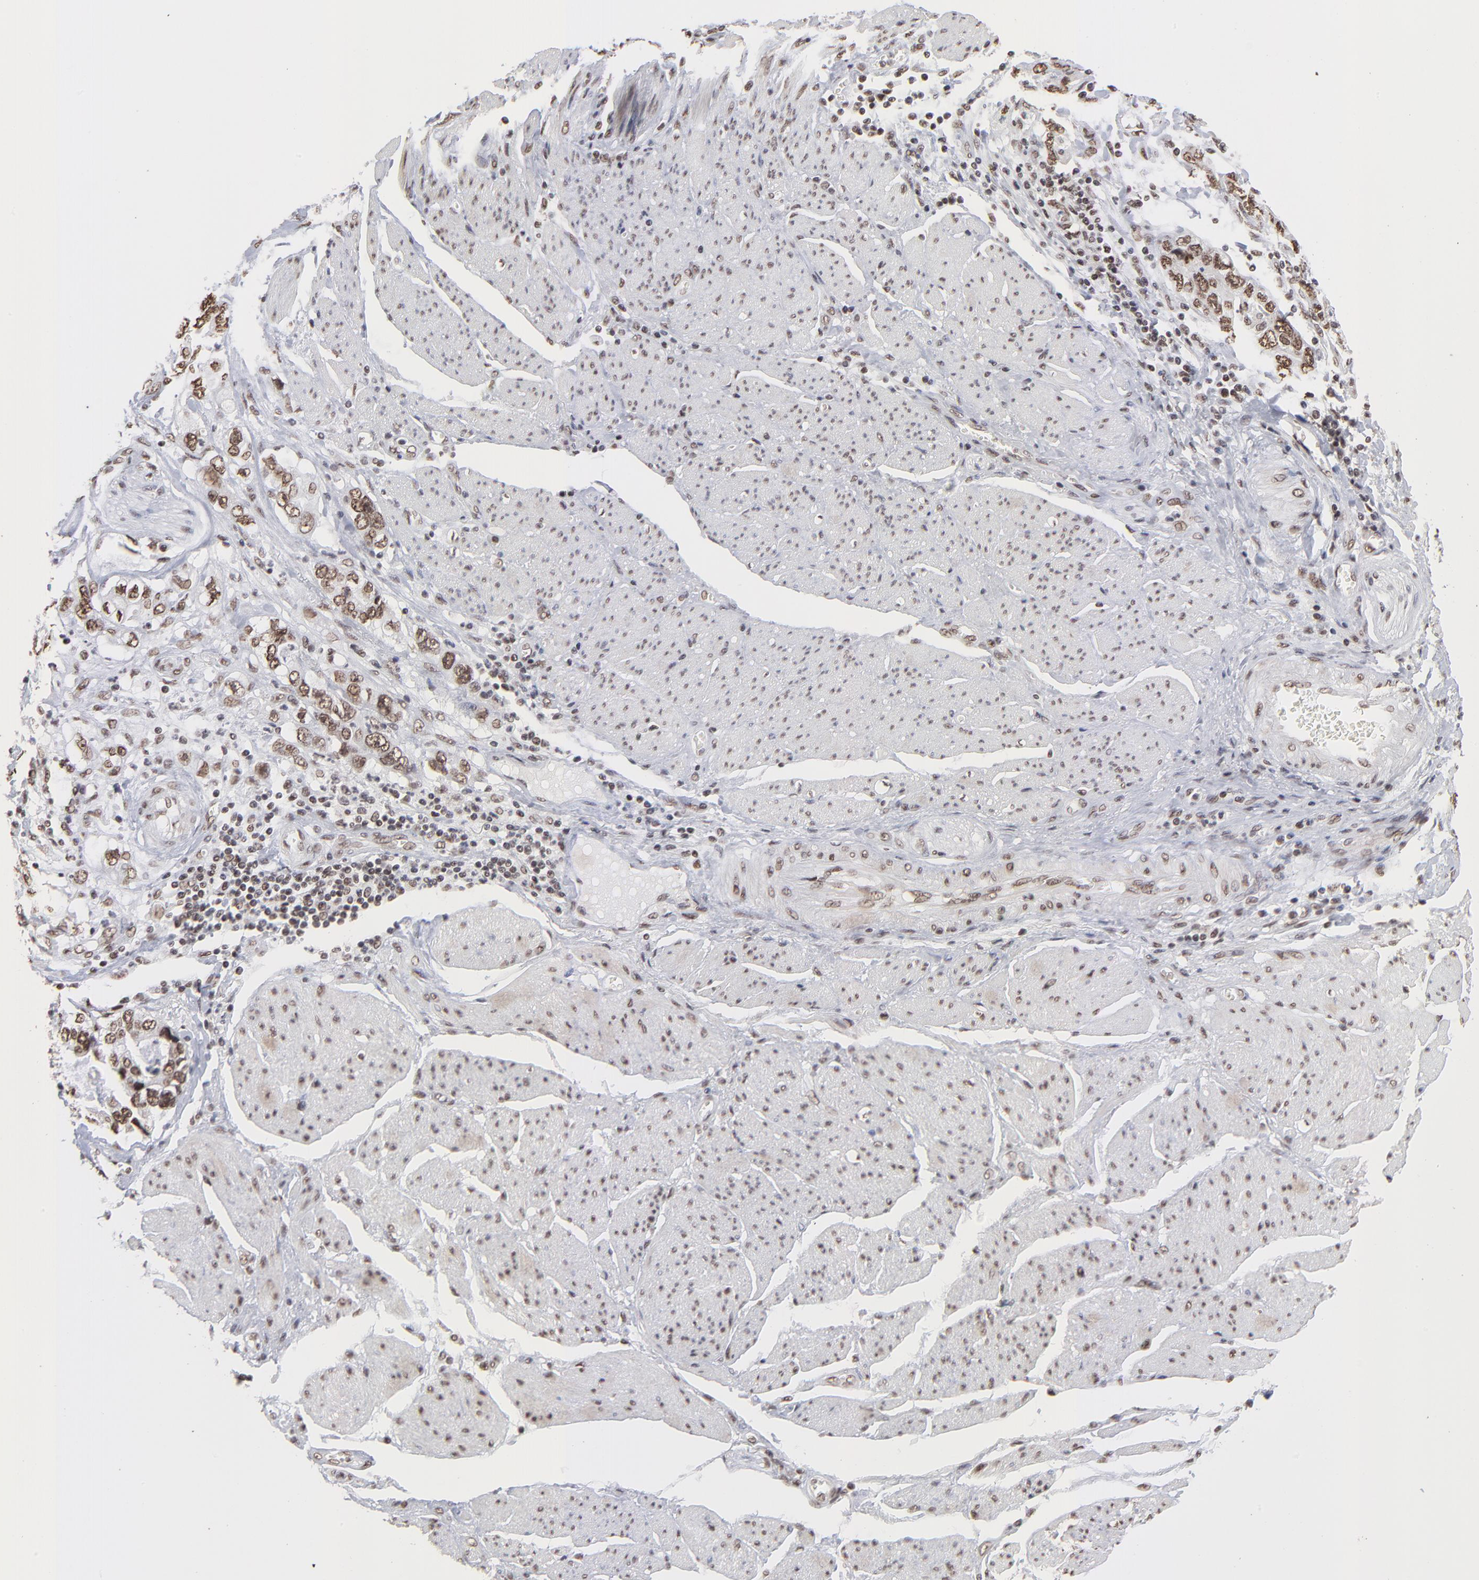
{"staining": {"intensity": "moderate", "quantity": ">75%", "location": "nuclear"}, "tissue": "stomach cancer", "cell_type": "Tumor cells", "image_type": "cancer", "snomed": [{"axis": "morphology", "description": "Adenocarcinoma, NOS"}, {"axis": "topography", "description": "Pancreas"}, {"axis": "topography", "description": "Stomach, upper"}], "caption": "Stomach adenocarcinoma stained with DAB (3,3'-diaminobenzidine) immunohistochemistry reveals medium levels of moderate nuclear expression in approximately >75% of tumor cells. (DAB (3,3'-diaminobenzidine) IHC, brown staining for protein, blue staining for nuclei).", "gene": "ZNF3", "patient": {"sex": "male", "age": 77}}